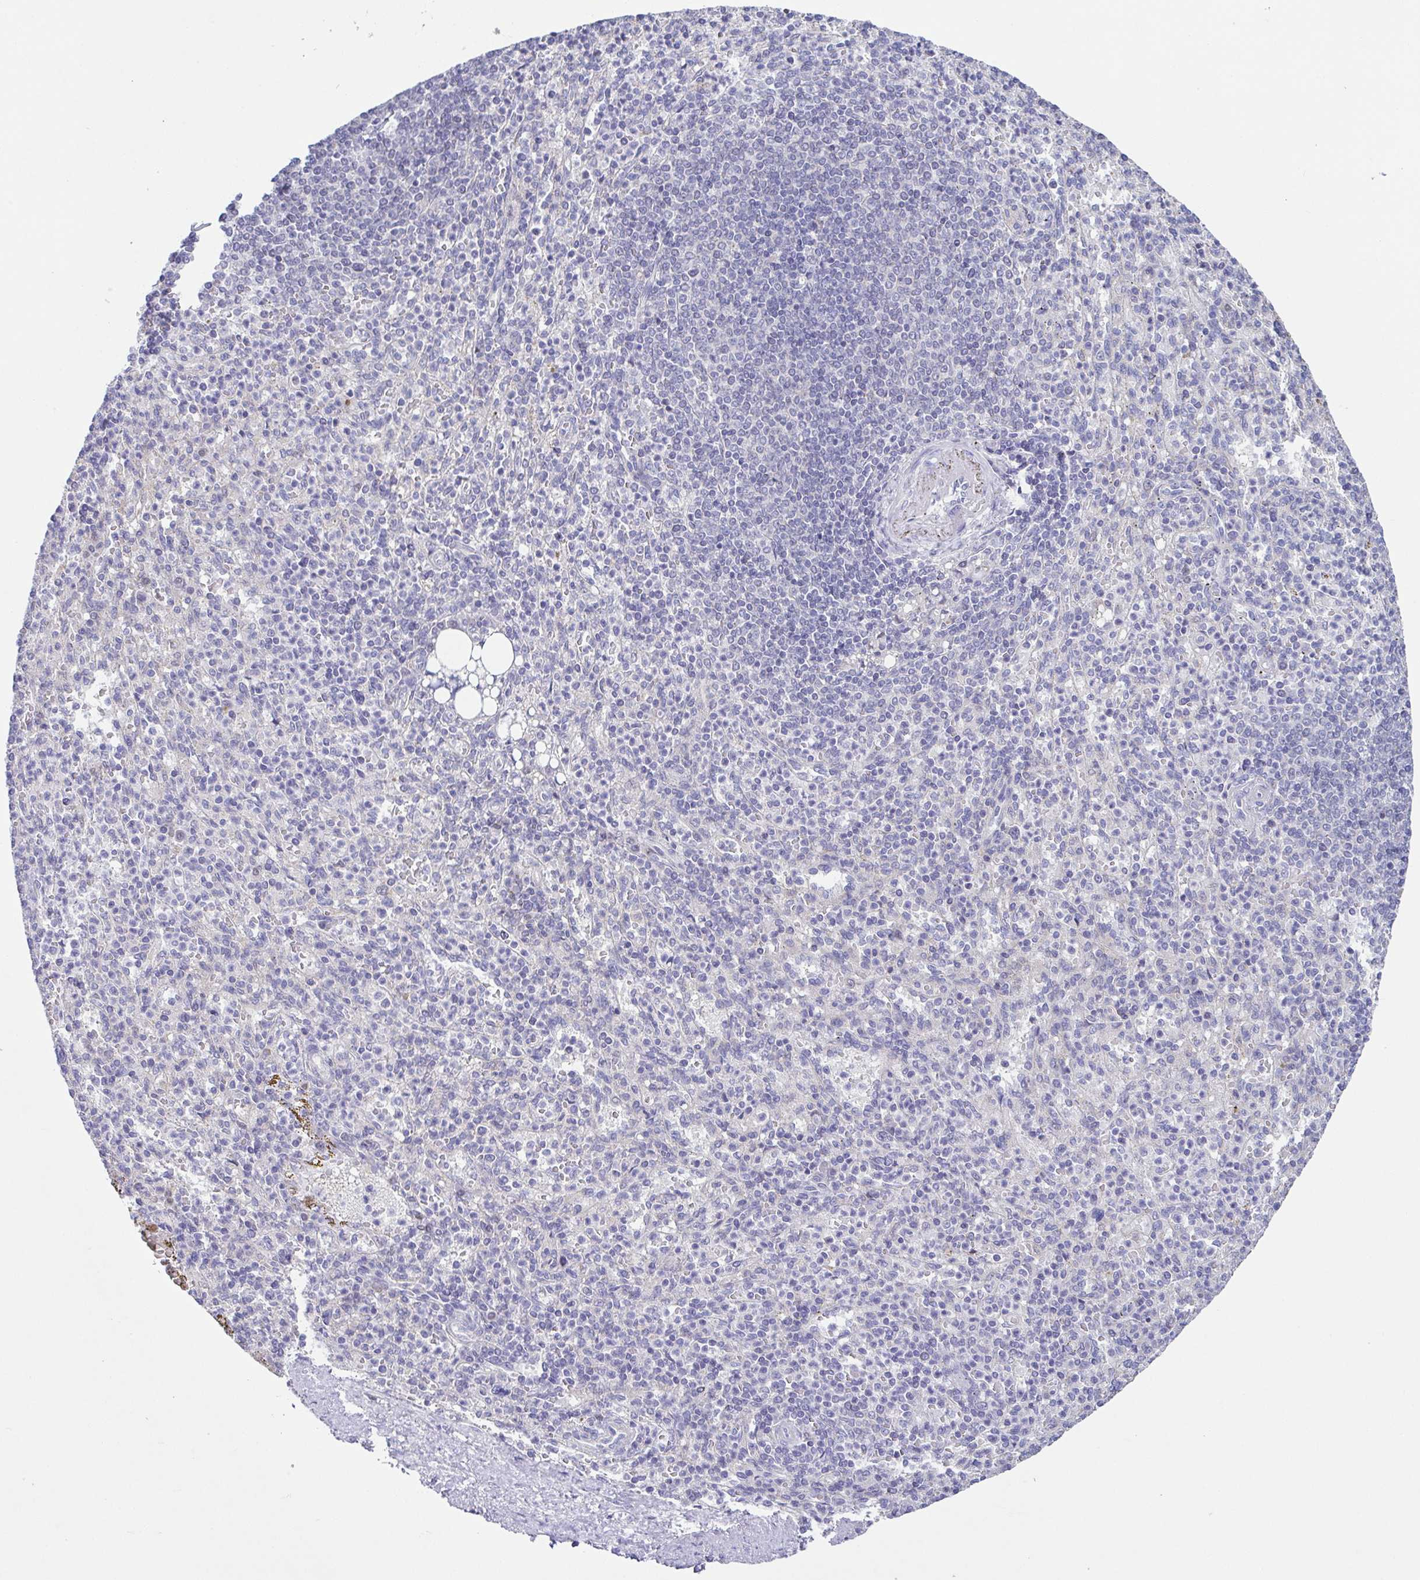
{"staining": {"intensity": "negative", "quantity": "none", "location": "none"}, "tissue": "spleen", "cell_type": "Cells in red pulp", "image_type": "normal", "snomed": [{"axis": "morphology", "description": "Normal tissue, NOS"}, {"axis": "topography", "description": "Spleen"}], "caption": "This is an IHC image of benign spleen. There is no positivity in cells in red pulp.", "gene": "UBE2Q1", "patient": {"sex": "female", "age": 74}}